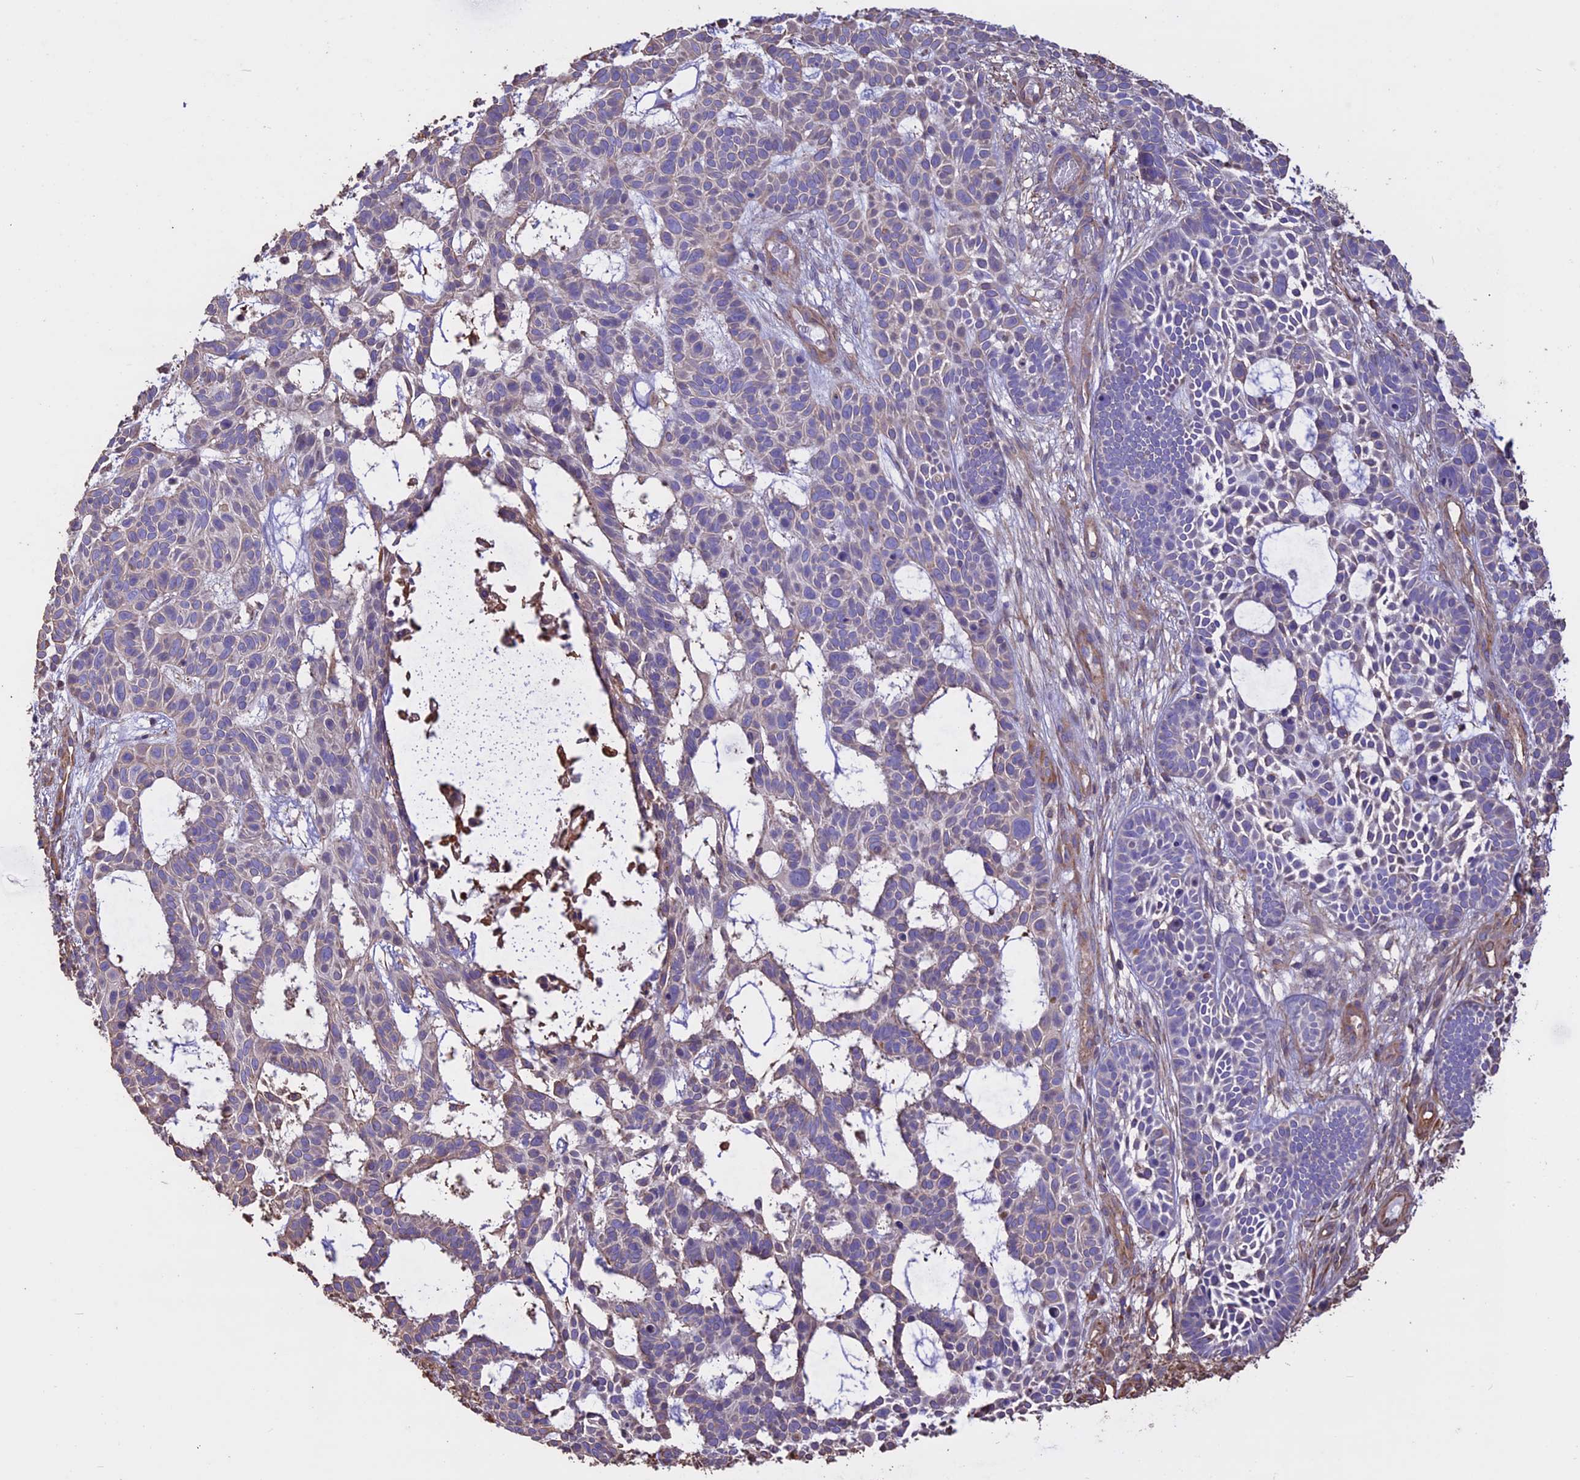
{"staining": {"intensity": "negative", "quantity": "none", "location": "none"}, "tissue": "skin cancer", "cell_type": "Tumor cells", "image_type": "cancer", "snomed": [{"axis": "morphology", "description": "Basal cell carcinoma"}, {"axis": "topography", "description": "Skin"}], "caption": "The histopathology image displays no staining of tumor cells in skin basal cell carcinoma.", "gene": "CCDC148", "patient": {"sex": "male", "age": 89}}